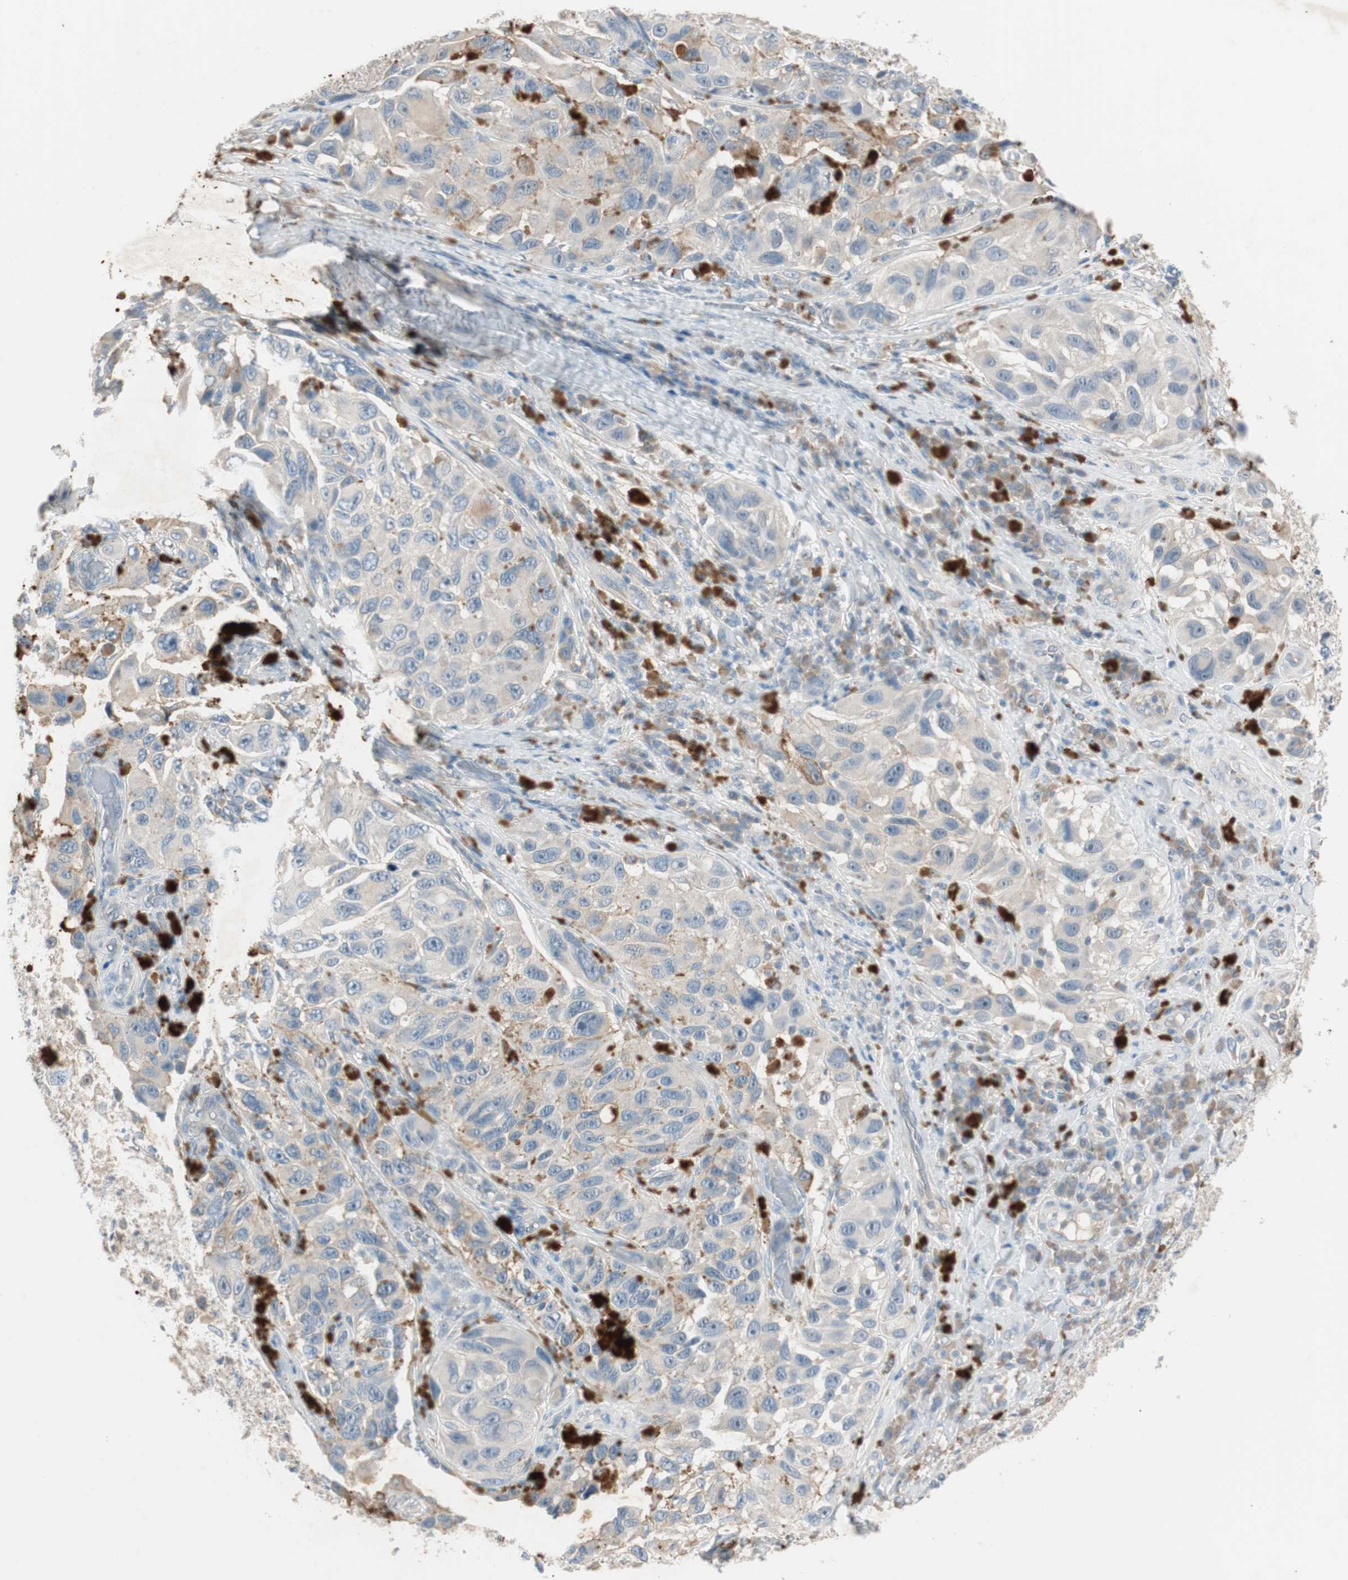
{"staining": {"intensity": "negative", "quantity": "none", "location": "none"}, "tissue": "melanoma", "cell_type": "Tumor cells", "image_type": "cancer", "snomed": [{"axis": "morphology", "description": "Malignant melanoma, NOS"}, {"axis": "topography", "description": "Skin"}], "caption": "IHC histopathology image of neoplastic tissue: human malignant melanoma stained with DAB (3,3'-diaminobenzidine) displays no significant protein staining in tumor cells.", "gene": "KHK", "patient": {"sex": "female", "age": 73}}